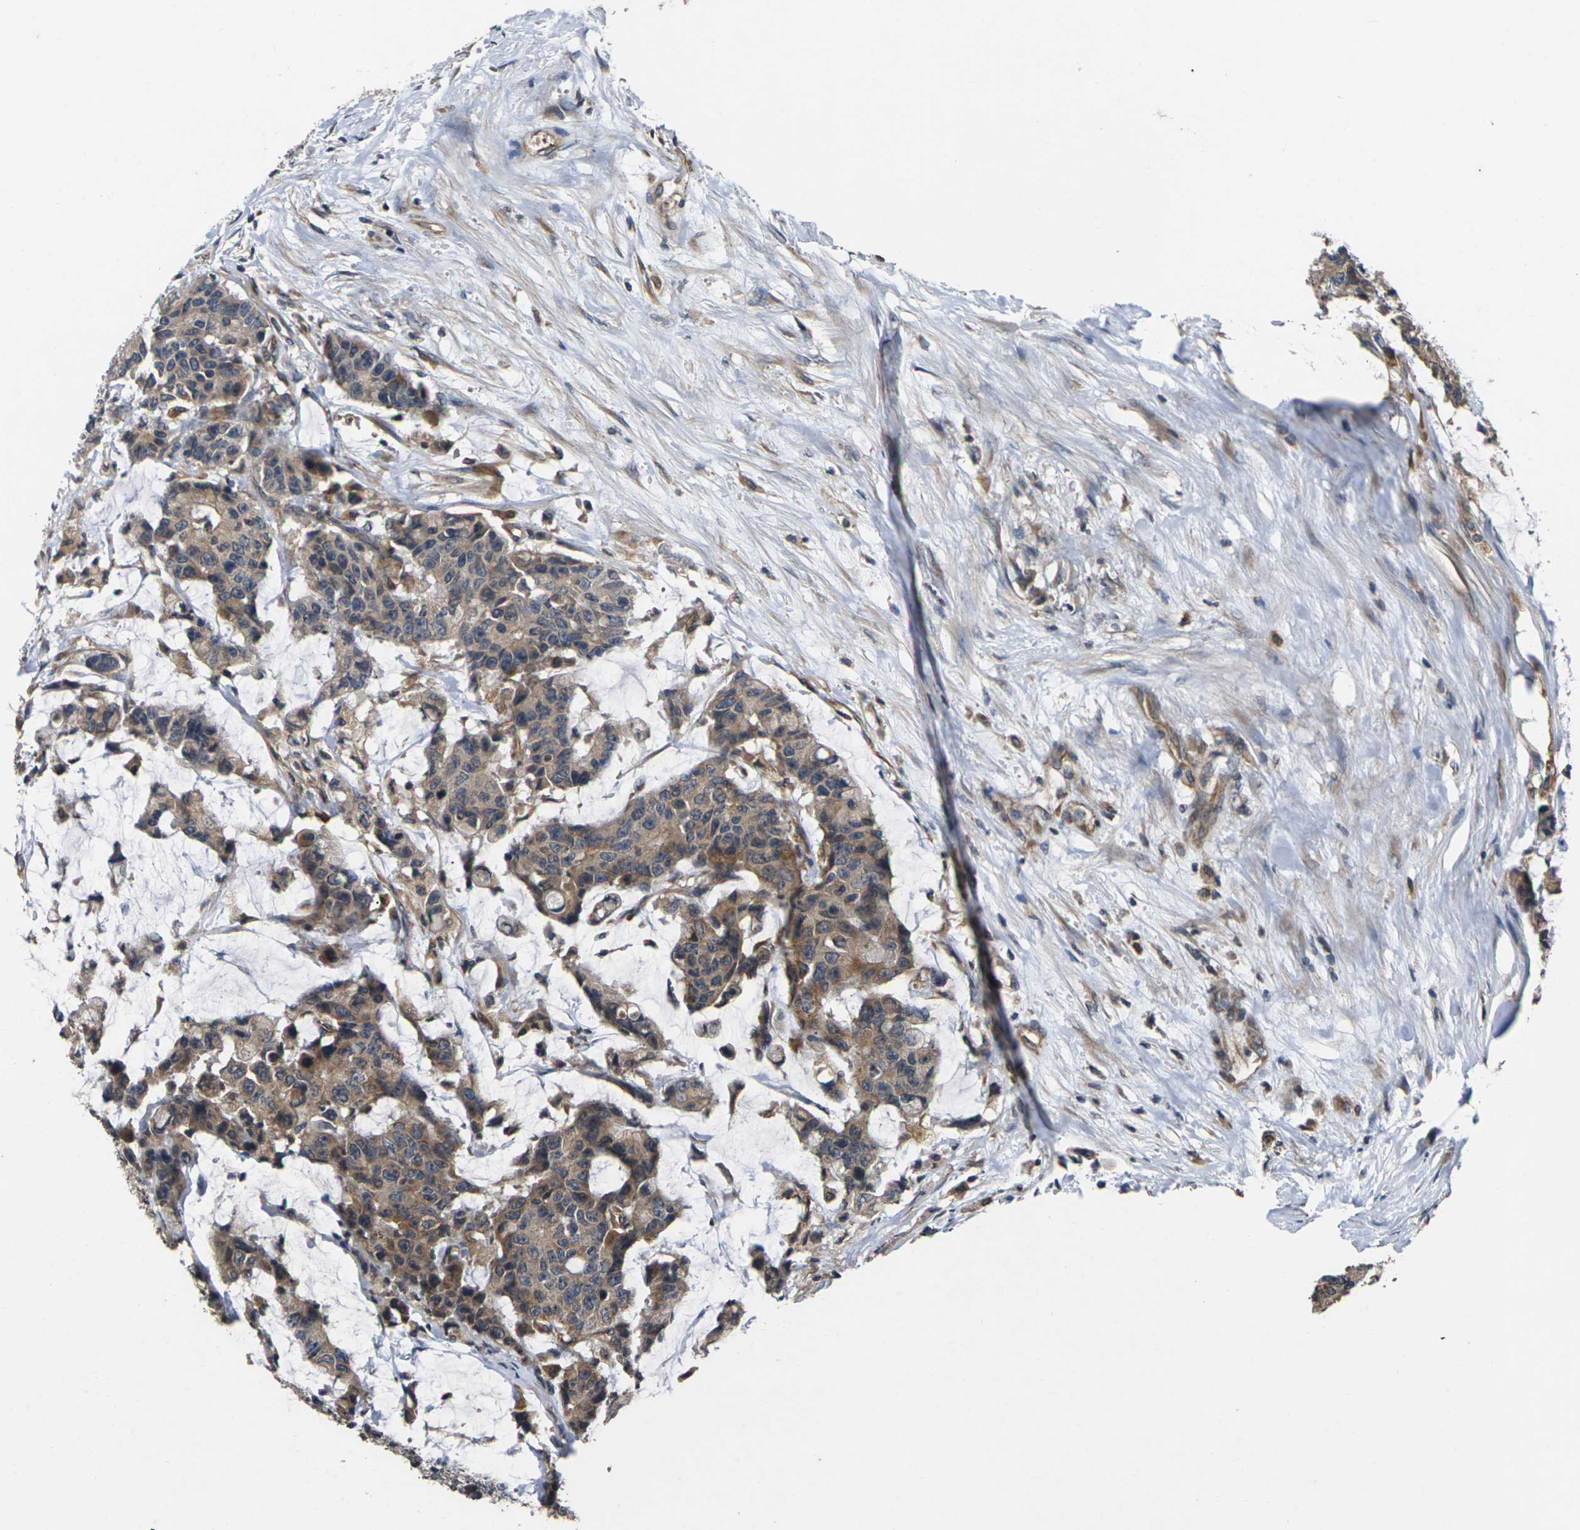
{"staining": {"intensity": "moderate", "quantity": ">75%", "location": "cytoplasmic/membranous"}, "tissue": "colorectal cancer", "cell_type": "Tumor cells", "image_type": "cancer", "snomed": [{"axis": "morphology", "description": "Adenocarcinoma, NOS"}, {"axis": "topography", "description": "Colon"}], "caption": "A high-resolution photomicrograph shows IHC staining of colorectal cancer, which displays moderate cytoplasmic/membranous expression in approximately >75% of tumor cells. (DAB IHC, brown staining for protein, blue staining for nuclei).", "gene": "DKK2", "patient": {"sex": "female", "age": 86}}